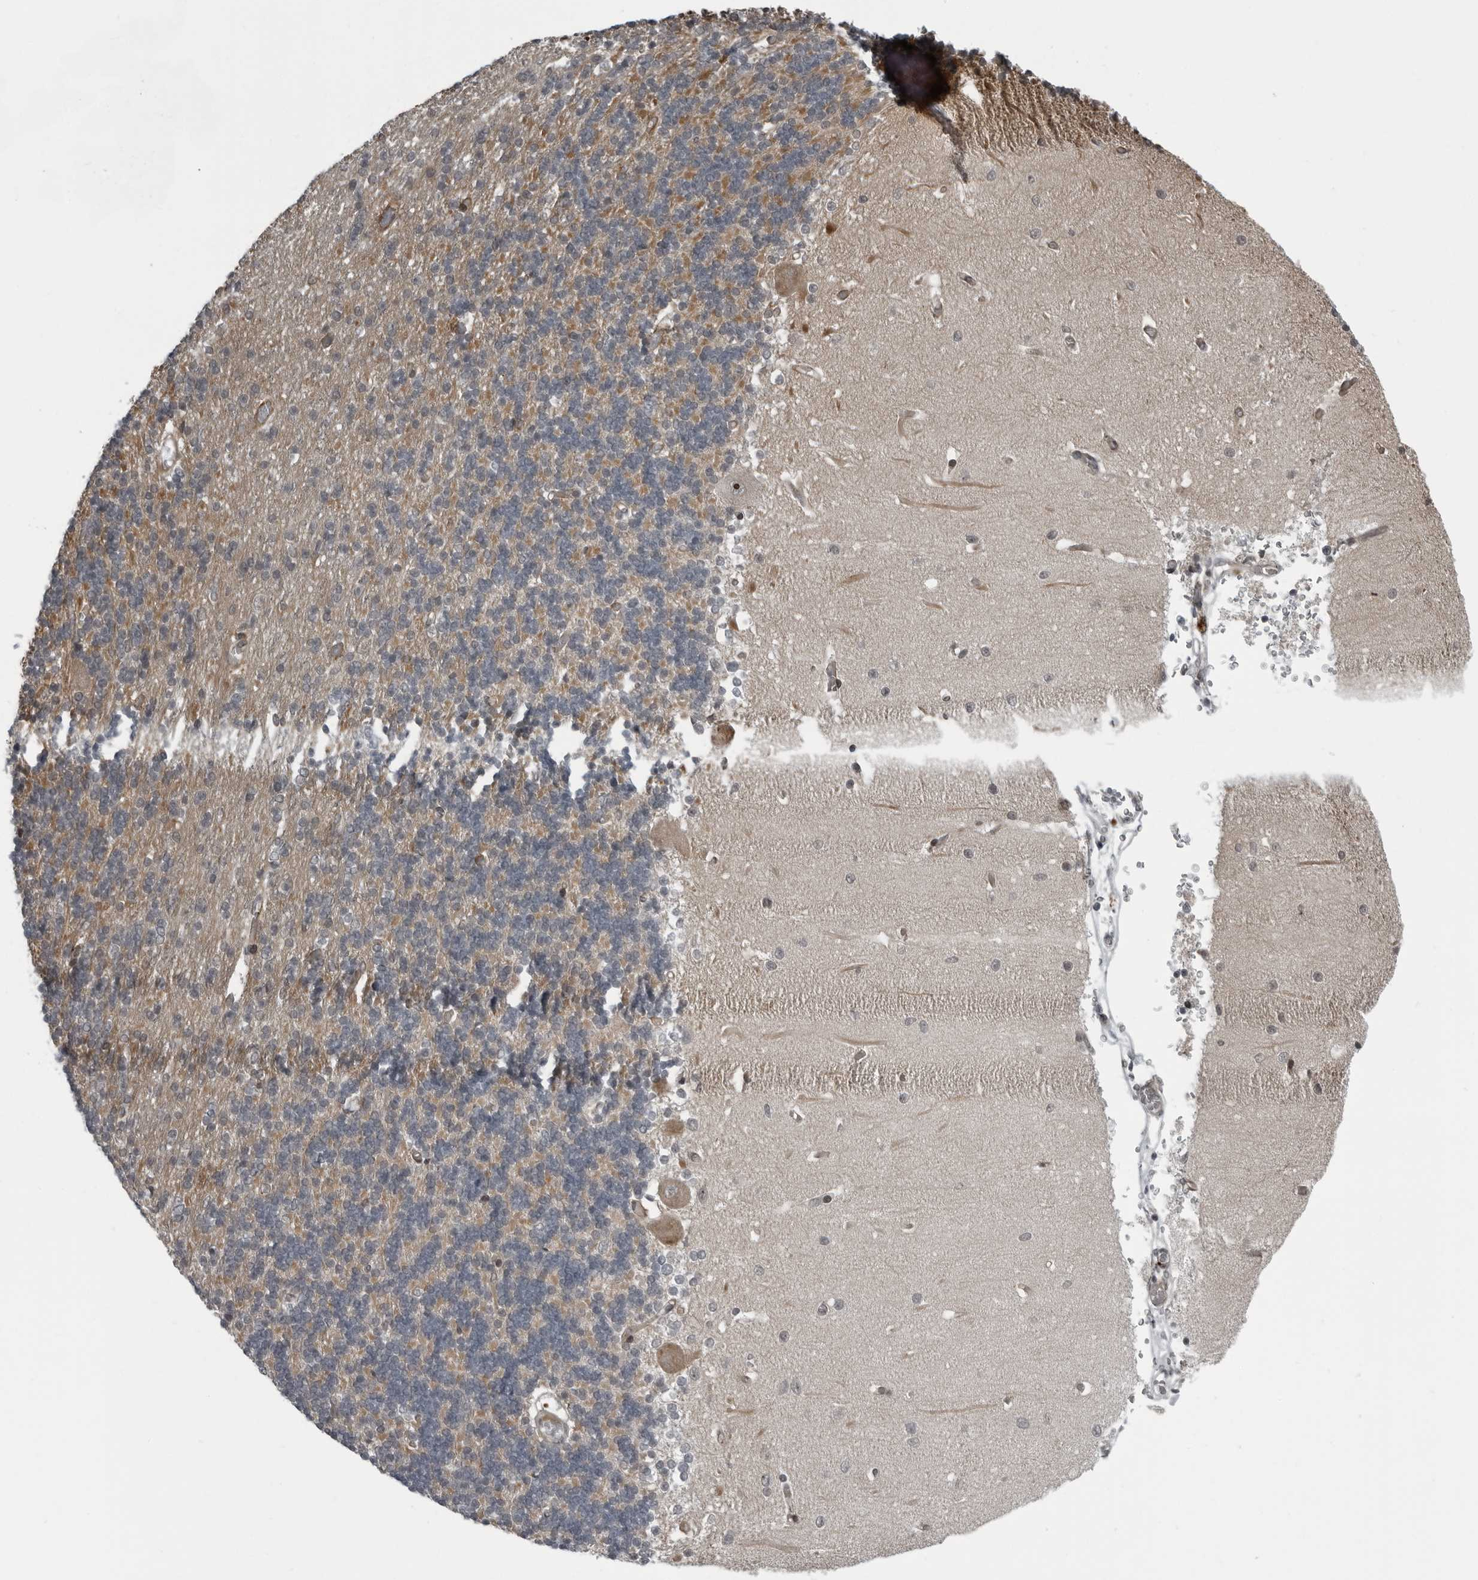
{"staining": {"intensity": "moderate", "quantity": ">75%", "location": "cytoplasmic/membranous"}, "tissue": "cerebellum", "cell_type": "Cells in granular layer", "image_type": "normal", "snomed": [{"axis": "morphology", "description": "Normal tissue, NOS"}, {"axis": "topography", "description": "Cerebellum"}], "caption": "This image demonstrates benign cerebellum stained with immunohistochemistry to label a protein in brown. The cytoplasmic/membranous of cells in granular layer show moderate positivity for the protein. Nuclei are counter-stained blue.", "gene": "FAM102B", "patient": {"sex": "male", "age": 37}}